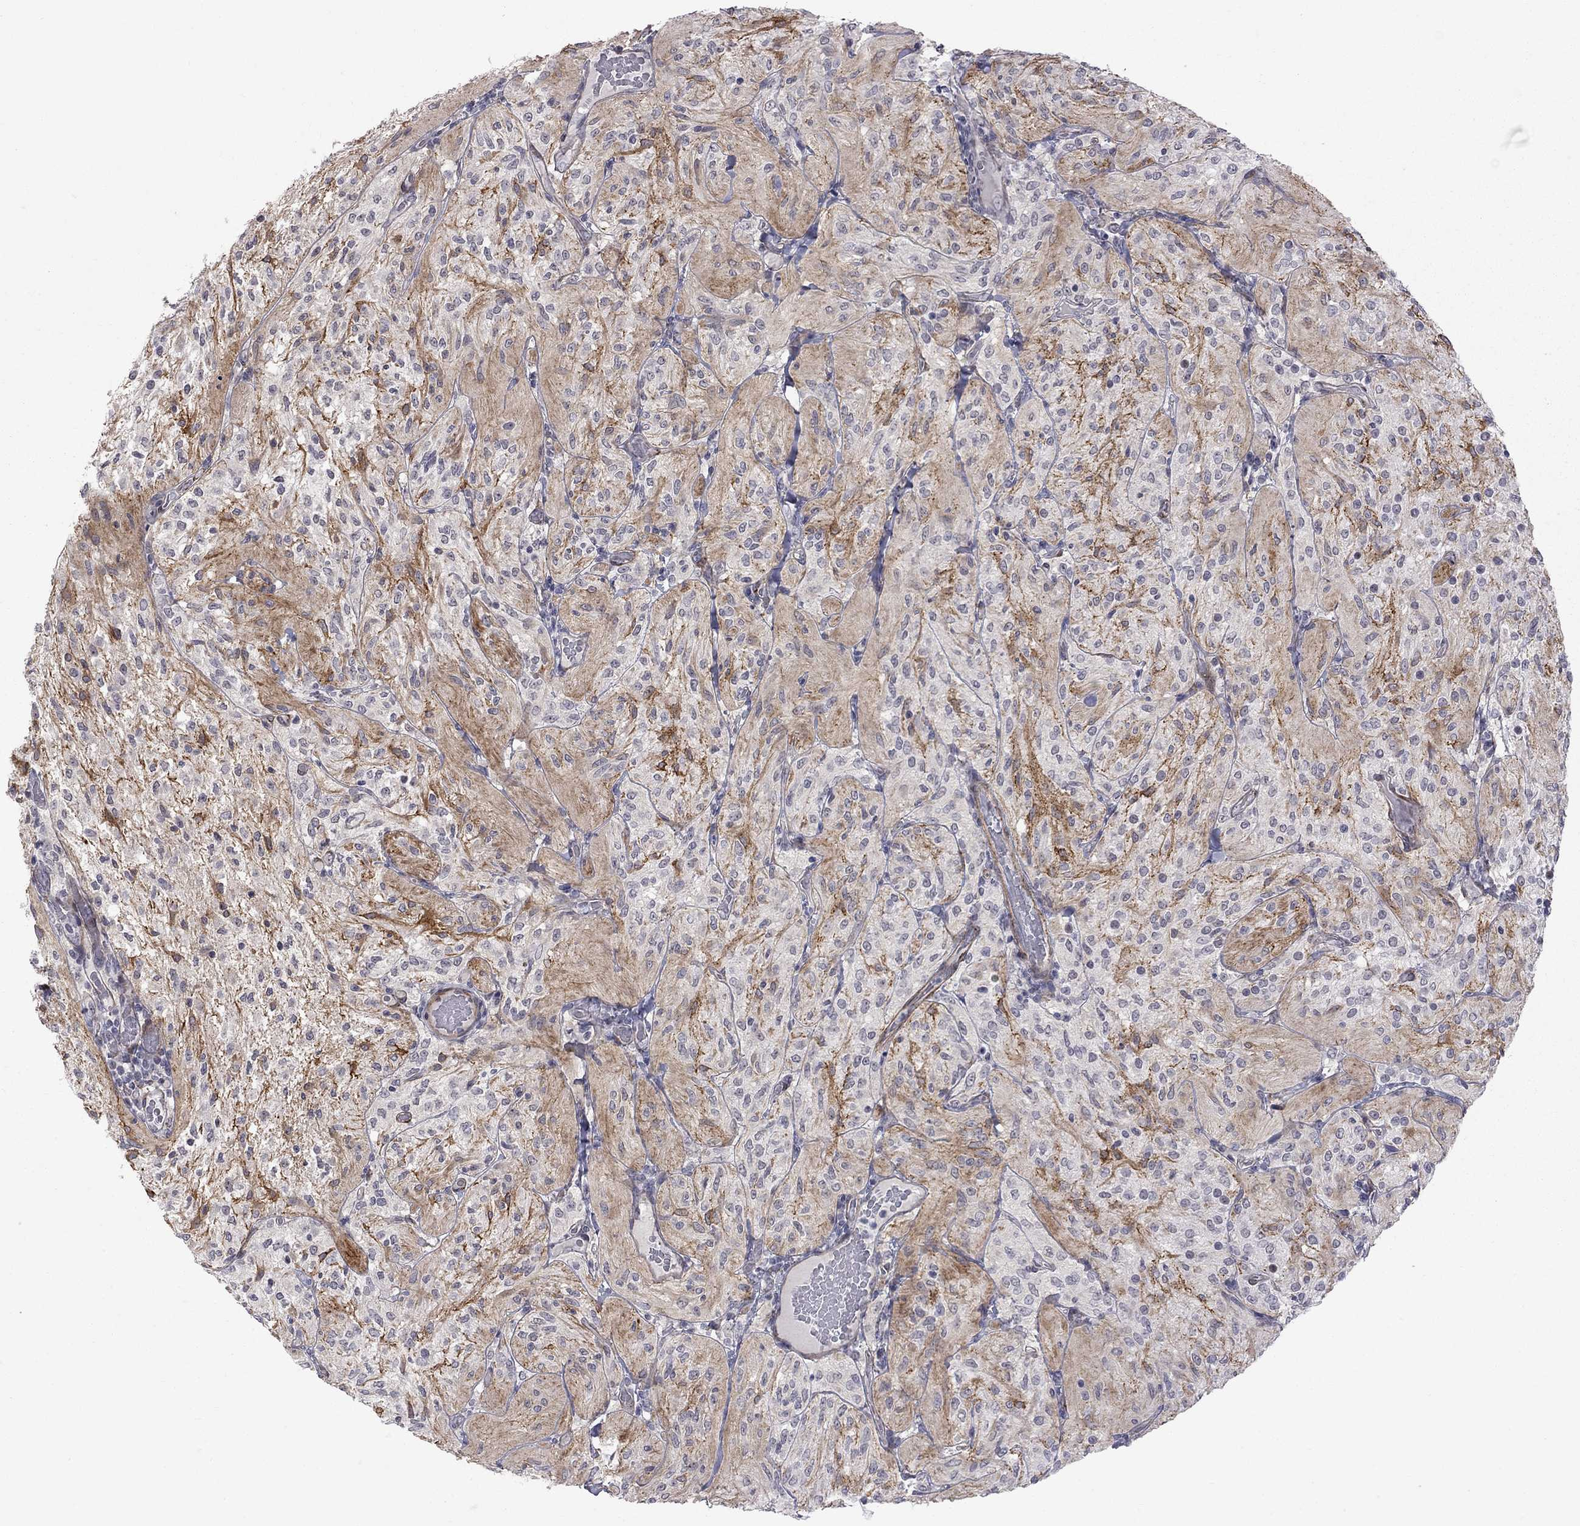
{"staining": {"intensity": "negative", "quantity": "none", "location": "none"}, "tissue": "glioma", "cell_type": "Tumor cells", "image_type": "cancer", "snomed": [{"axis": "morphology", "description": "Glioma, malignant, Low grade"}, {"axis": "topography", "description": "Brain"}], "caption": "IHC of human glioma shows no positivity in tumor cells. (DAB (3,3'-diaminobenzidine) IHC, high magnification).", "gene": "GSG1L", "patient": {"sex": "male", "age": 3}}